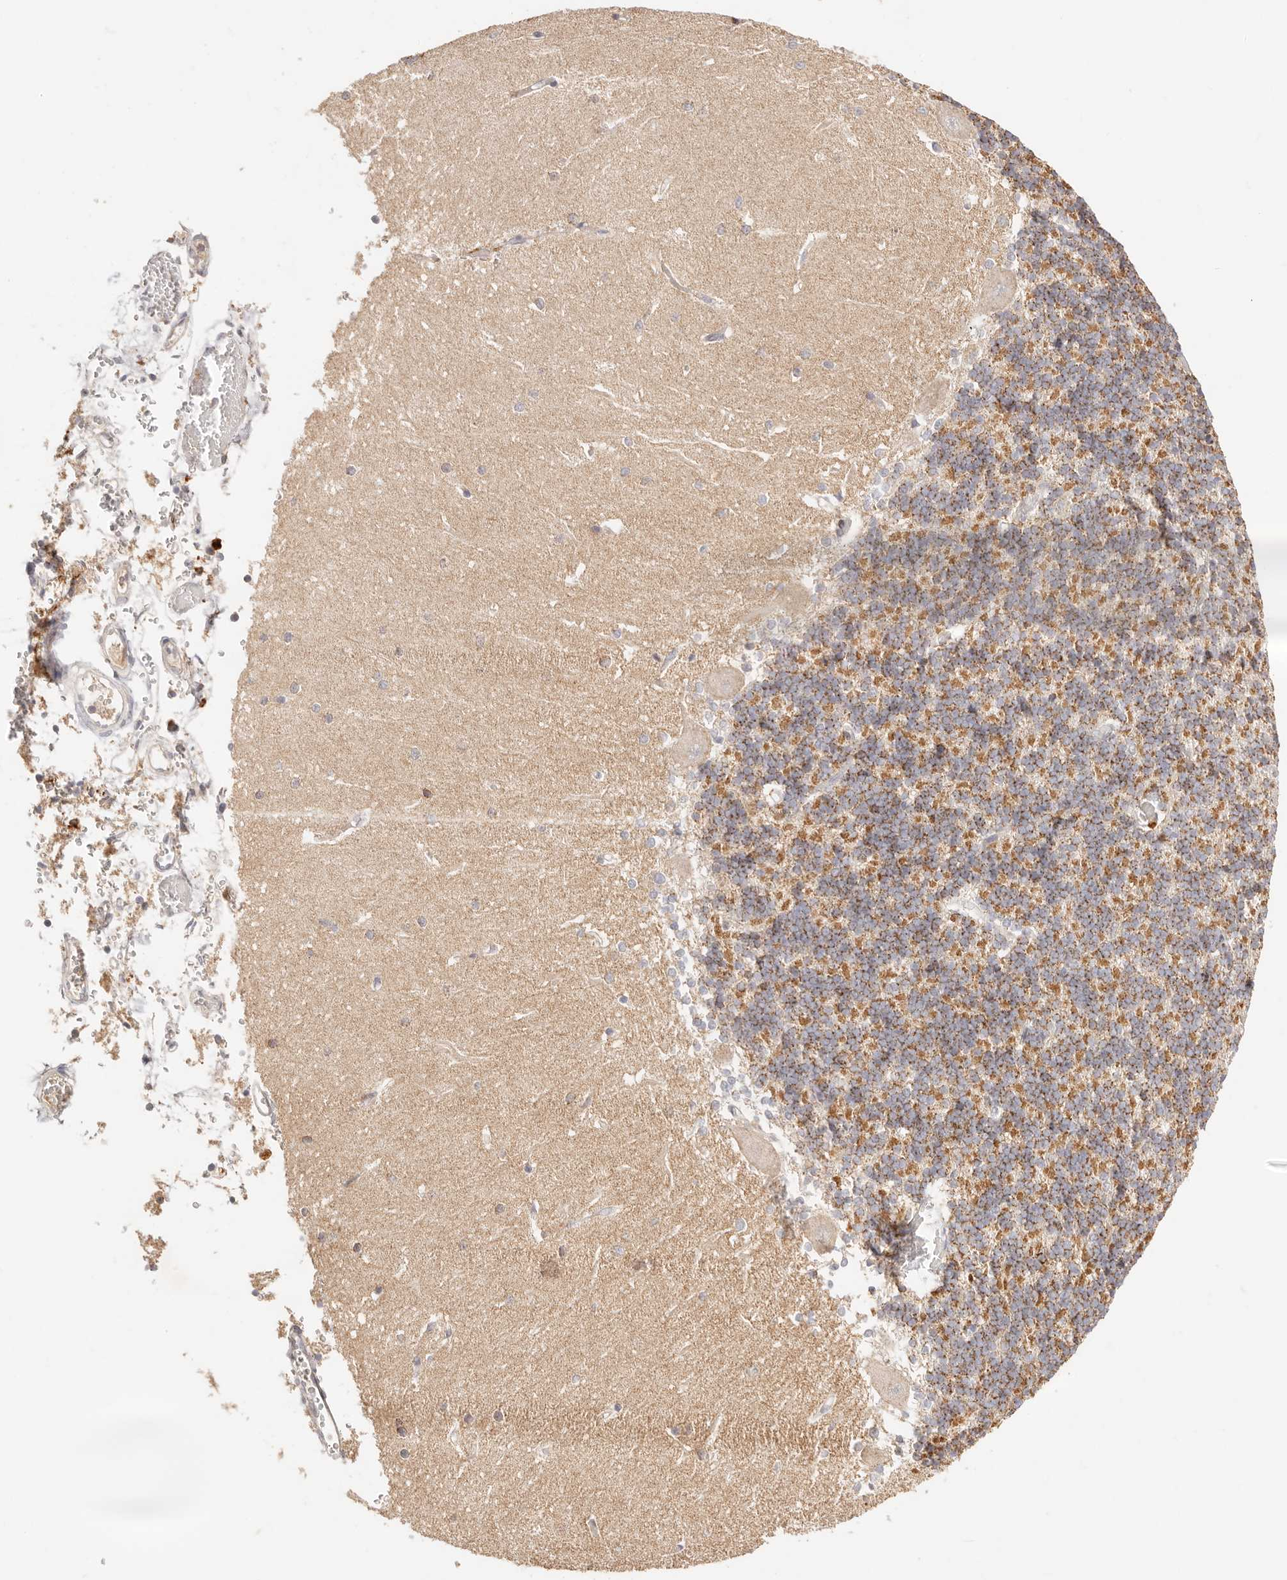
{"staining": {"intensity": "strong", "quantity": ">75%", "location": "cytoplasmic/membranous"}, "tissue": "cerebellum", "cell_type": "Cells in granular layer", "image_type": "normal", "snomed": [{"axis": "morphology", "description": "Normal tissue, NOS"}, {"axis": "topography", "description": "Cerebellum"}], "caption": "This photomicrograph displays IHC staining of normal cerebellum, with high strong cytoplasmic/membranous expression in approximately >75% of cells in granular layer.", "gene": "HK2", "patient": {"sex": "male", "age": 37}}